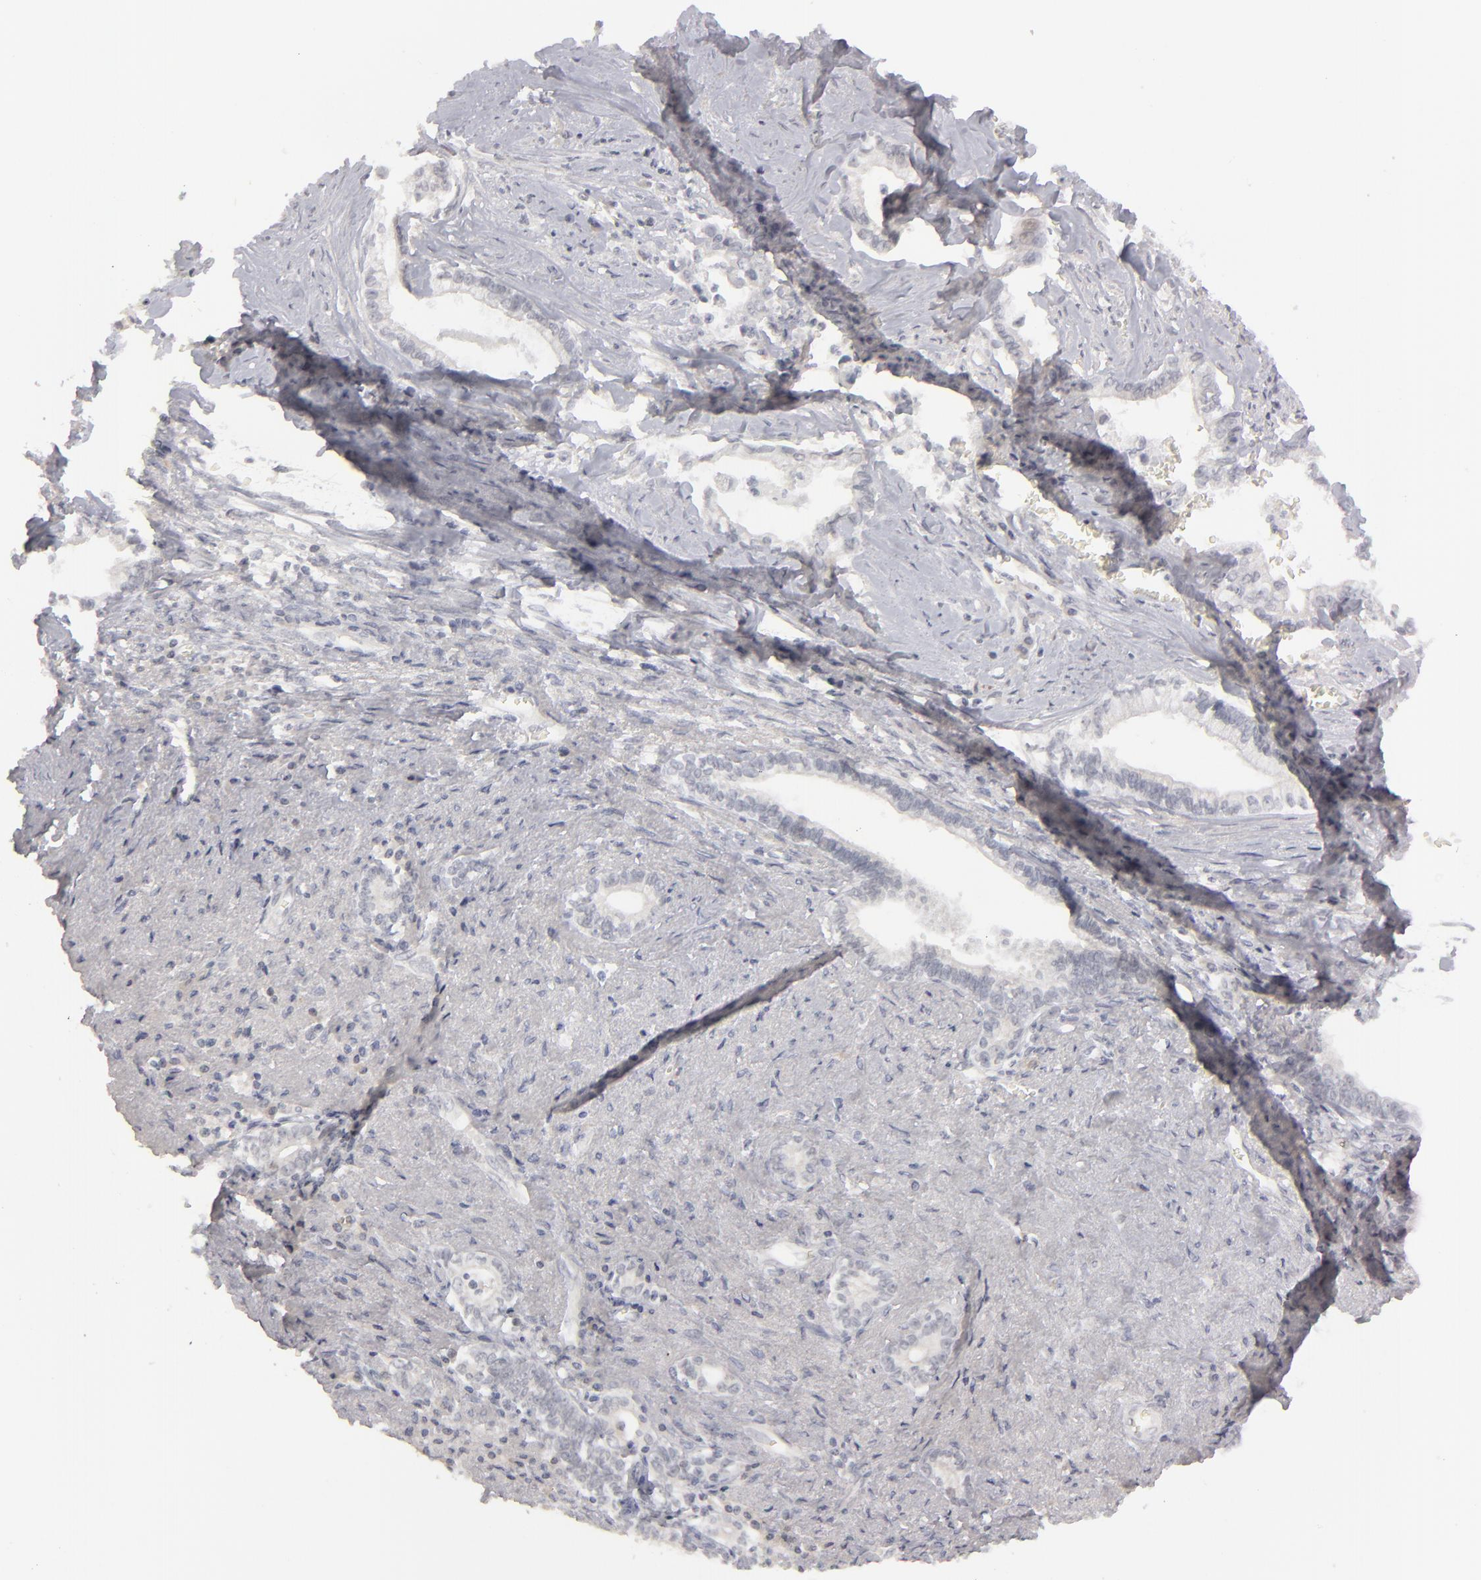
{"staining": {"intensity": "negative", "quantity": "none", "location": "none"}, "tissue": "liver cancer", "cell_type": "Tumor cells", "image_type": "cancer", "snomed": [{"axis": "morphology", "description": "Cholangiocarcinoma"}, {"axis": "topography", "description": "Liver"}], "caption": "A high-resolution photomicrograph shows immunohistochemistry (IHC) staining of liver cancer, which shows no significant staining in tumor cells. Nuclei are stained in blue.", "gene": "KIAA1210", "patient": {"sex": "male", "age": 57}}